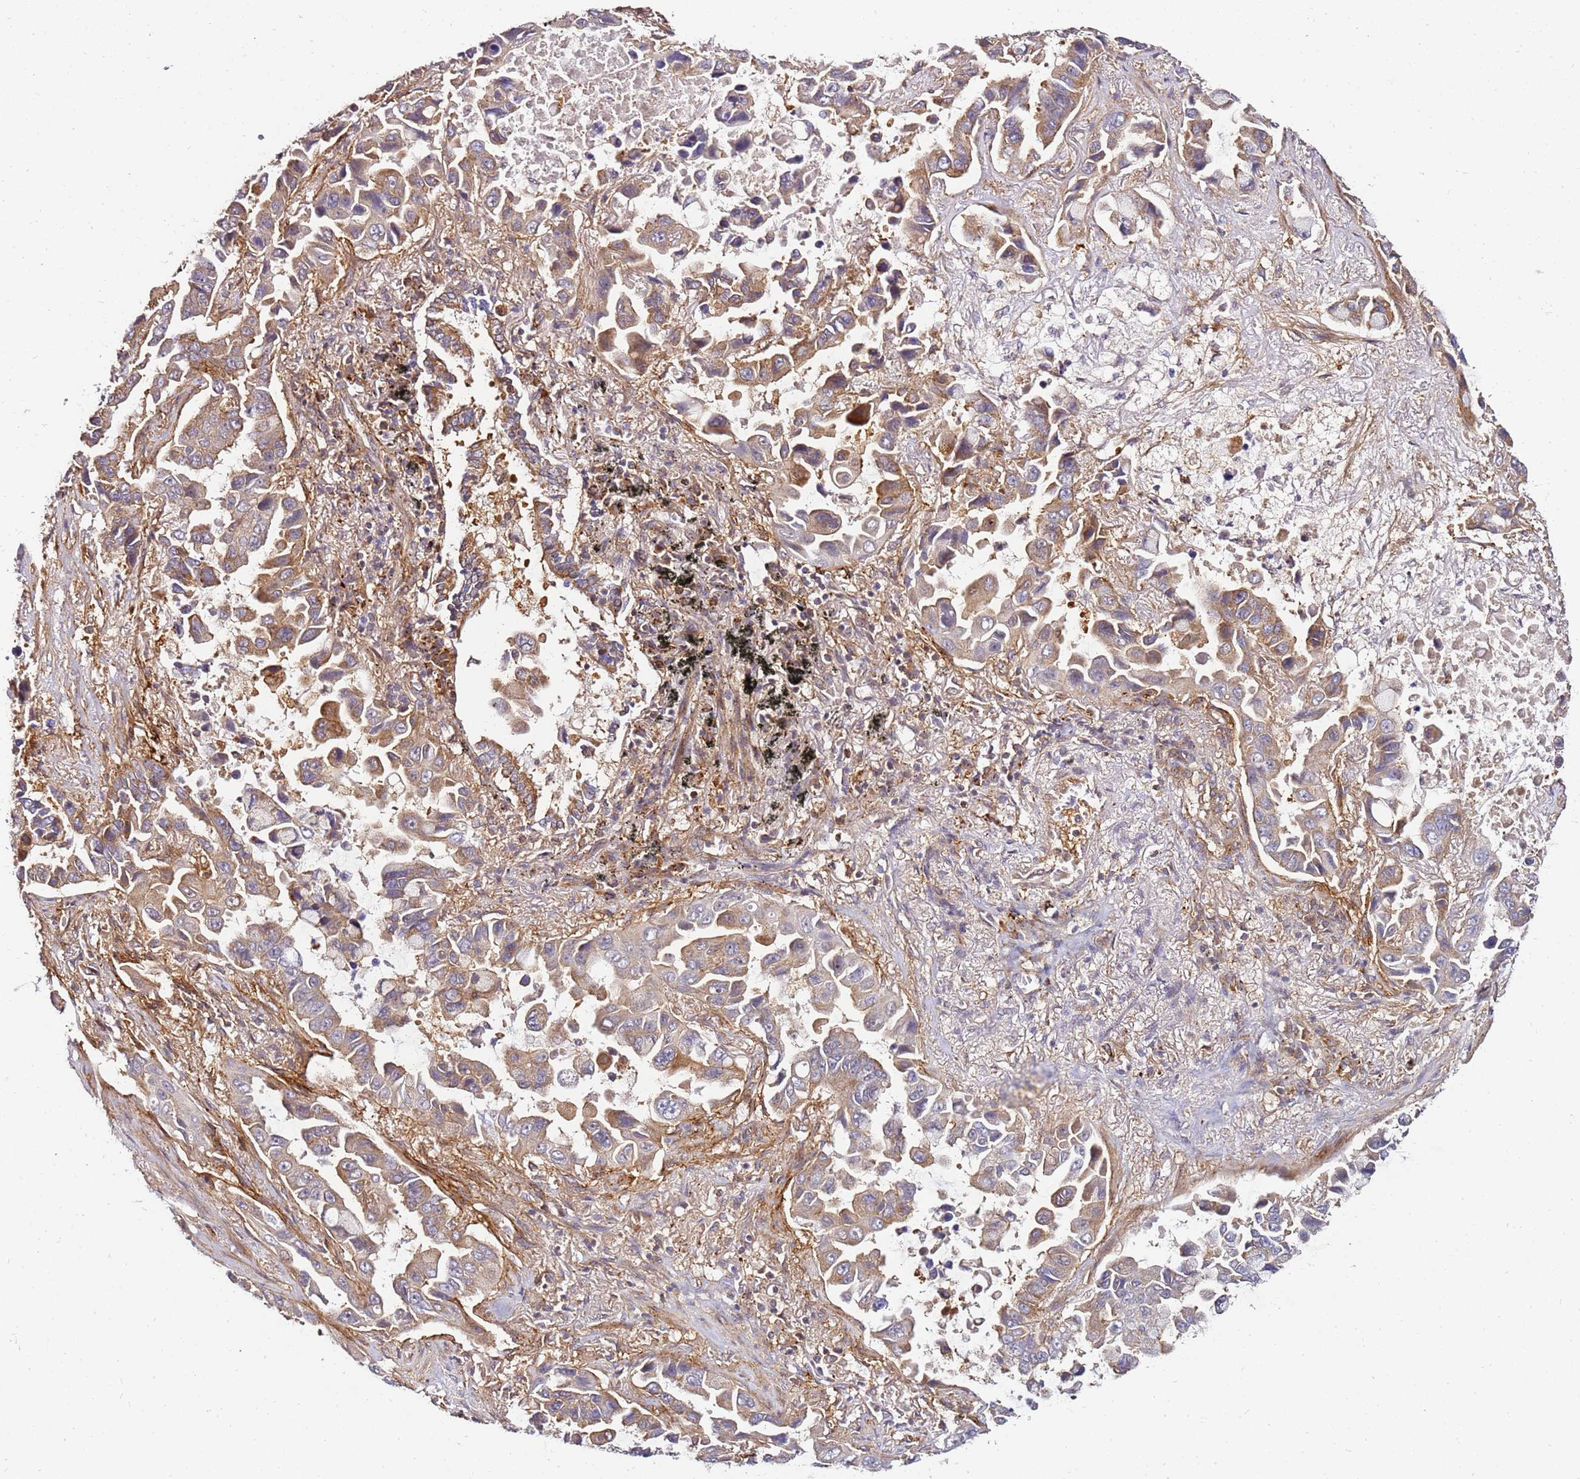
{"staining": {"intensity": "moderate", "quantity": ">75%", "location": "cytoplasmic/membranous"}, "tissue": "lung cancer", "cell_type": "Tumor cells", "image_type": "cancer", "snomed": [{"axis": "morphology", "description": "Adenocarcinoma, NOS"}, {"axis": "topography", "description": "Lung"}], "caption": "Immunohistochemical staining of human adenocarcinoma (lung) shows moderate cytoplasmic/membranous protein positivity in approximately >75% of tumor cells.", "gene": "PIH1D1", "patient": {"sex": "male", "age": 64}}